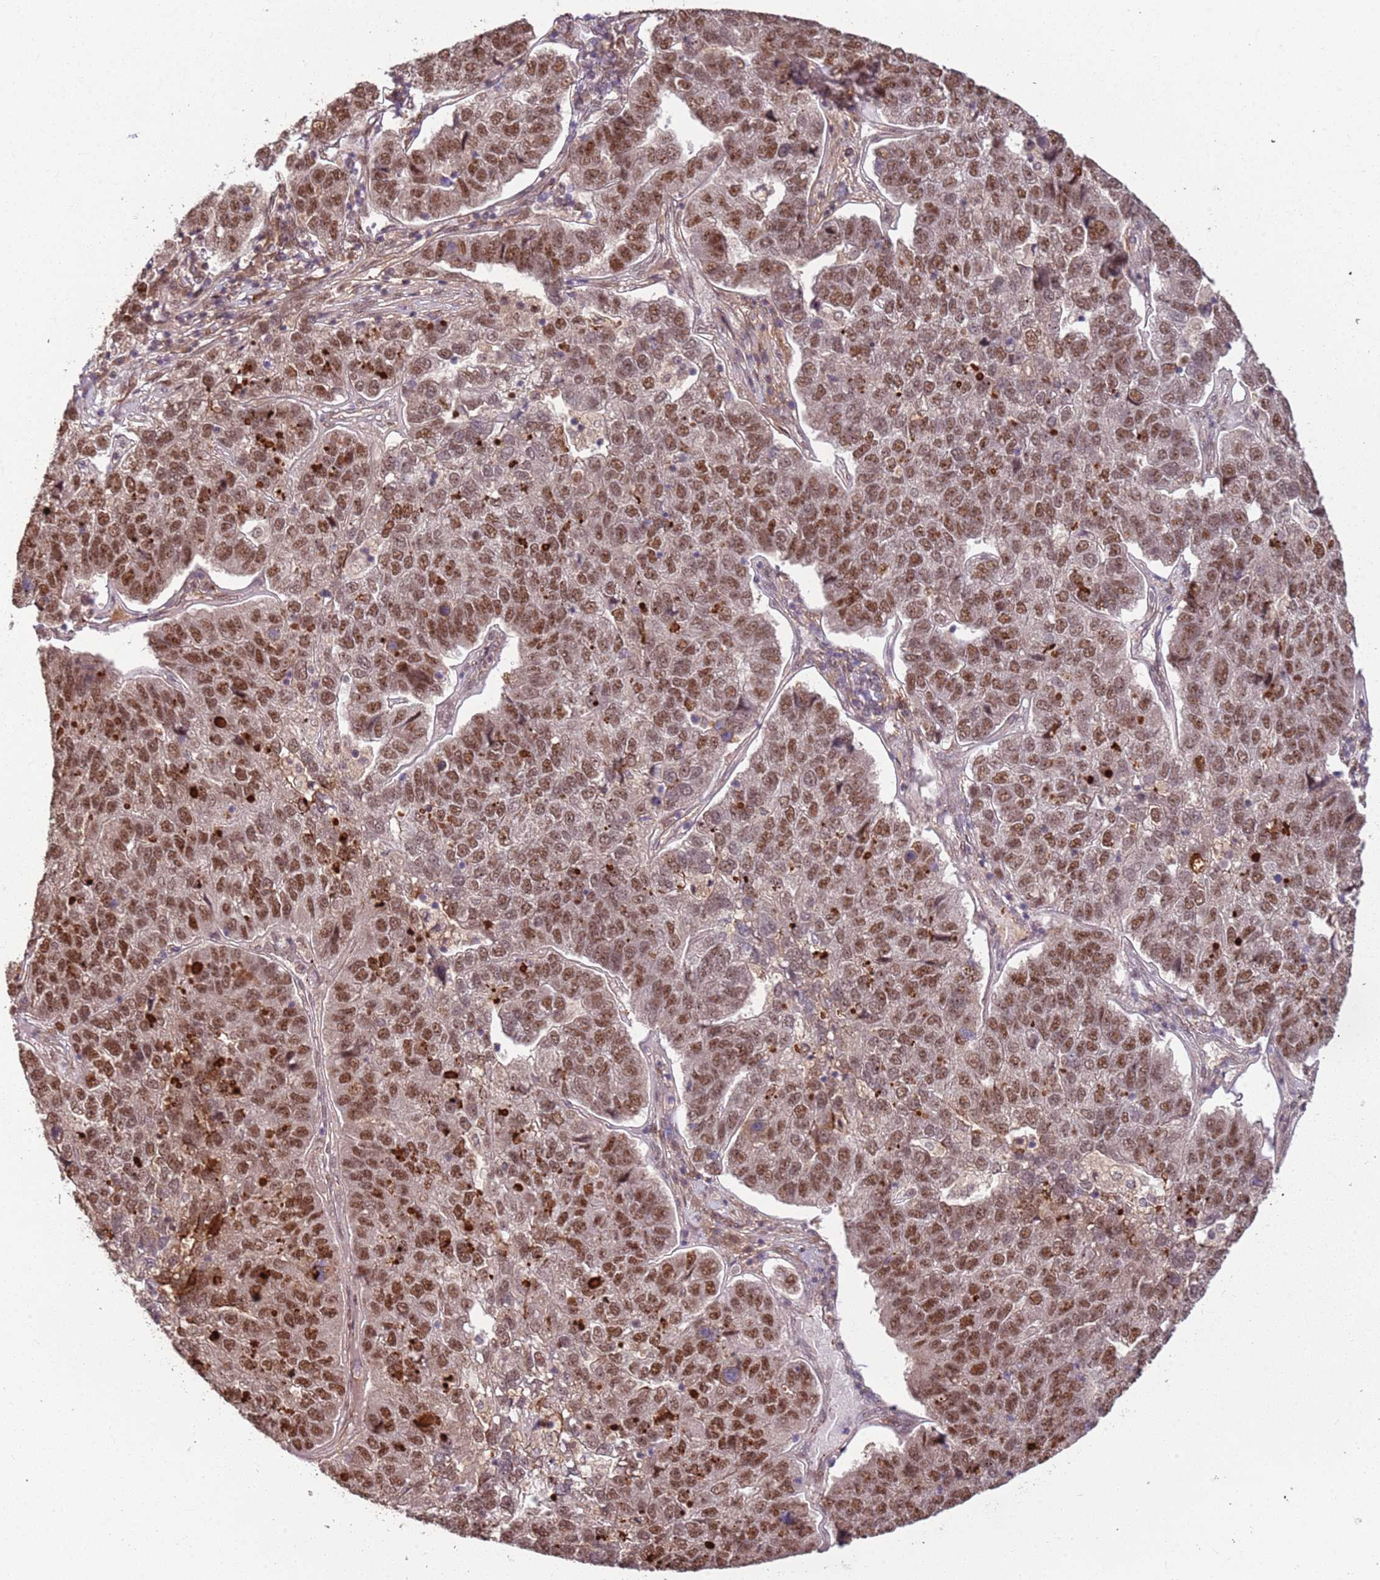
{"staining": {"intensity": "moderate", "quantity": ">75%", "location": "nuclear"}, "tissue": "pancreatic cancer", "cell_type": "Tumor cells", "image_type": "cancer", "snomed": [{"axis": "morphology", "description": "Adenocarcinoma, NOS"}, {"axis": "topography", "description": "Pancreas"}], "caption": "Adenocarcinoma (pancreatic) tissue demonstrates moderate nuclear expression in about >75% of tumor cells (DAB IHC, brown staining for protein, blue staining for nuclei).", "gene": "POLR3H", "patient": {"sex": "female", "age": 61}}